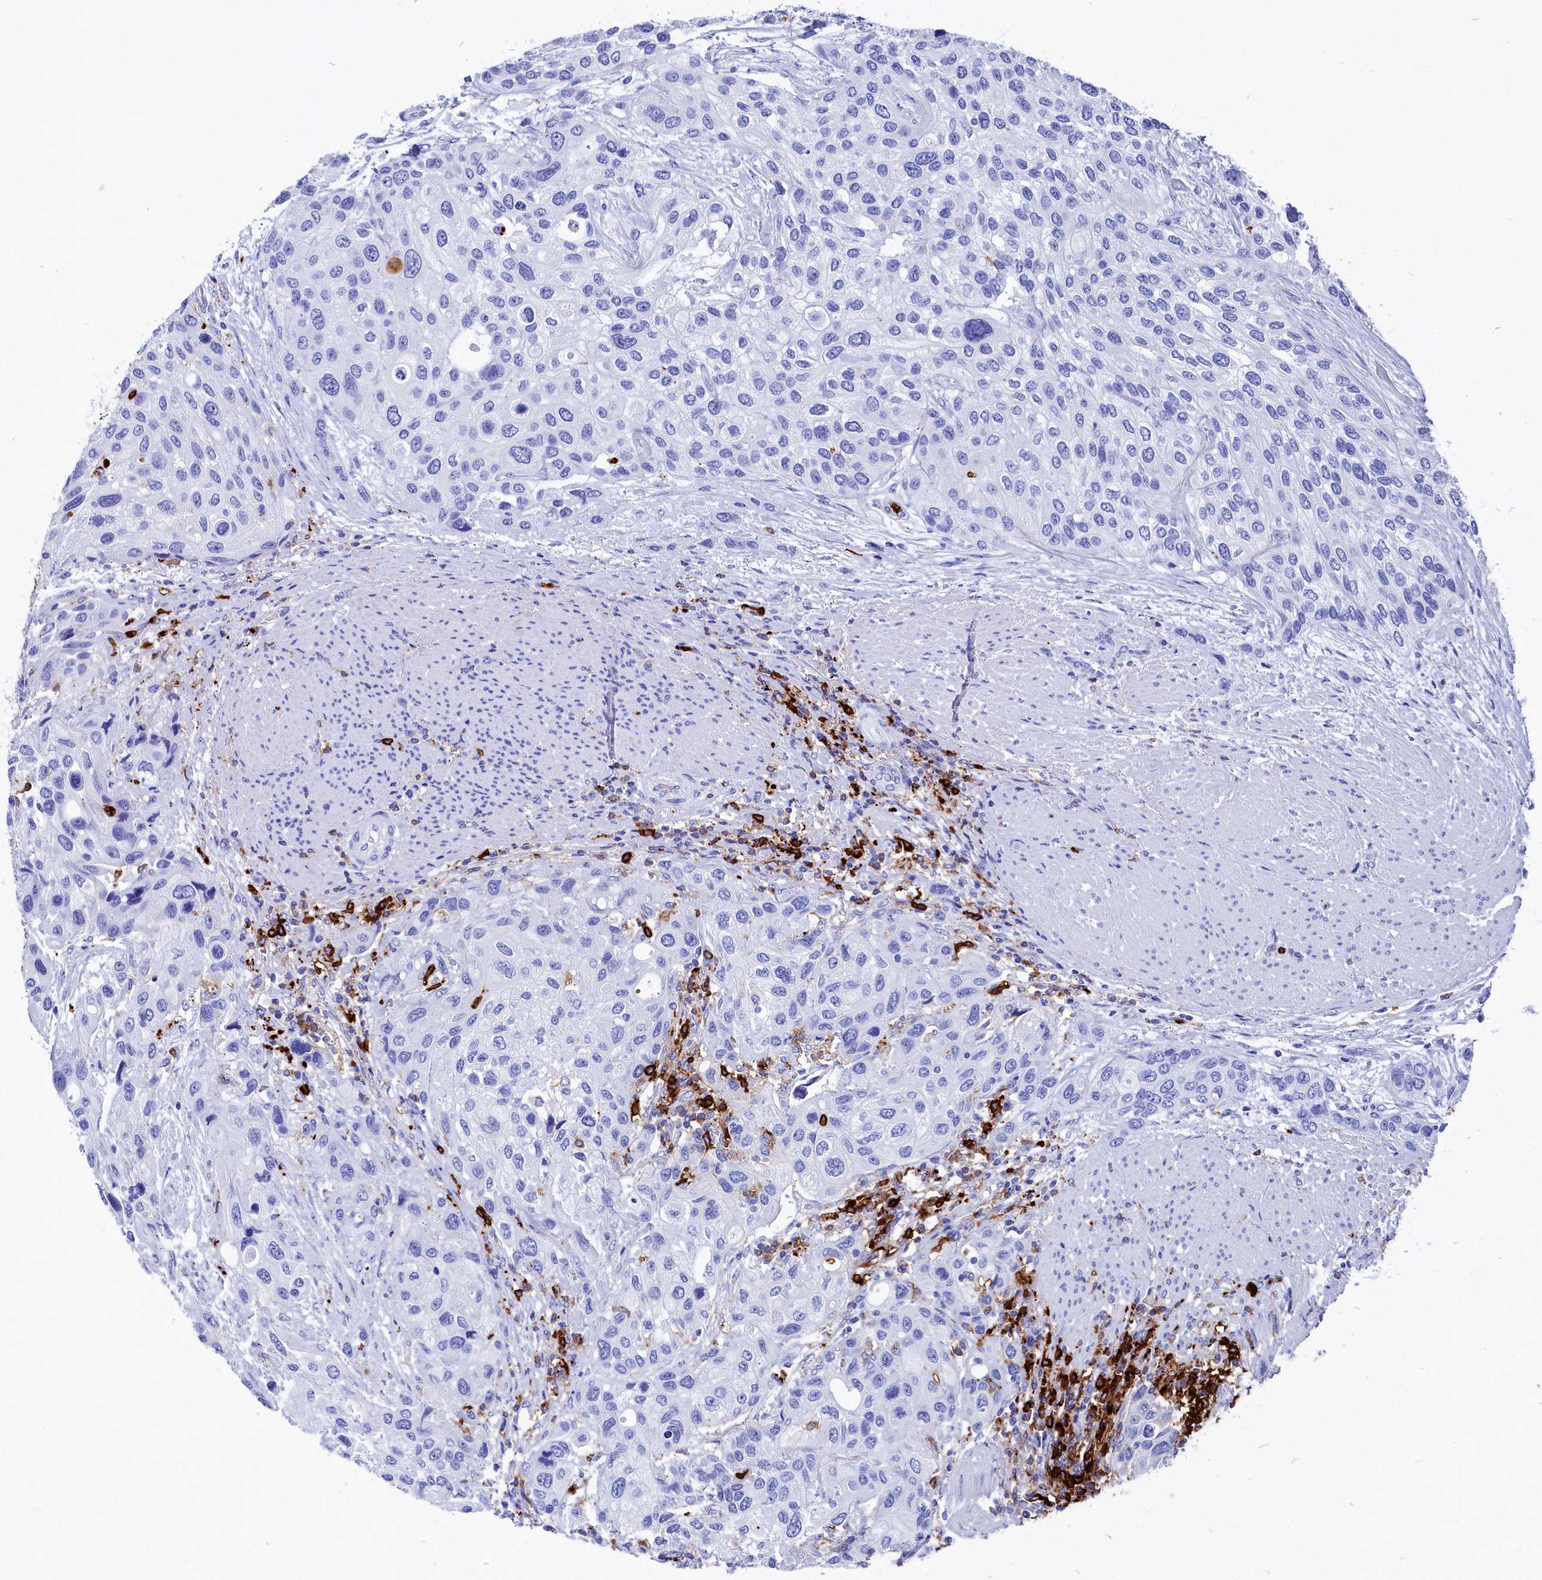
{"staining": {"intensity": "negative", "quantity": "none", "location": "none"}, "tissue": "urothelial cancer", "cell_type": "Tumor cells", "image_type": "cancer", "snomed": [{"axis": "morphology", "description": "Normal tissue, NOS"}, {"axis": "morphology", "description": "Urothelial carcinoma, High grade"}, {"axis": "topography", "description": "Vascular tissue"}, {"axis": "topography", "description": "Urinary bladder"}], "caption": "Photomicrograph shows no protein staining in tumor cells of high-grade urothelial carcinoma tissue.", "gene": "PLAC8", "patient": {"sex": "female", "age": 56}}